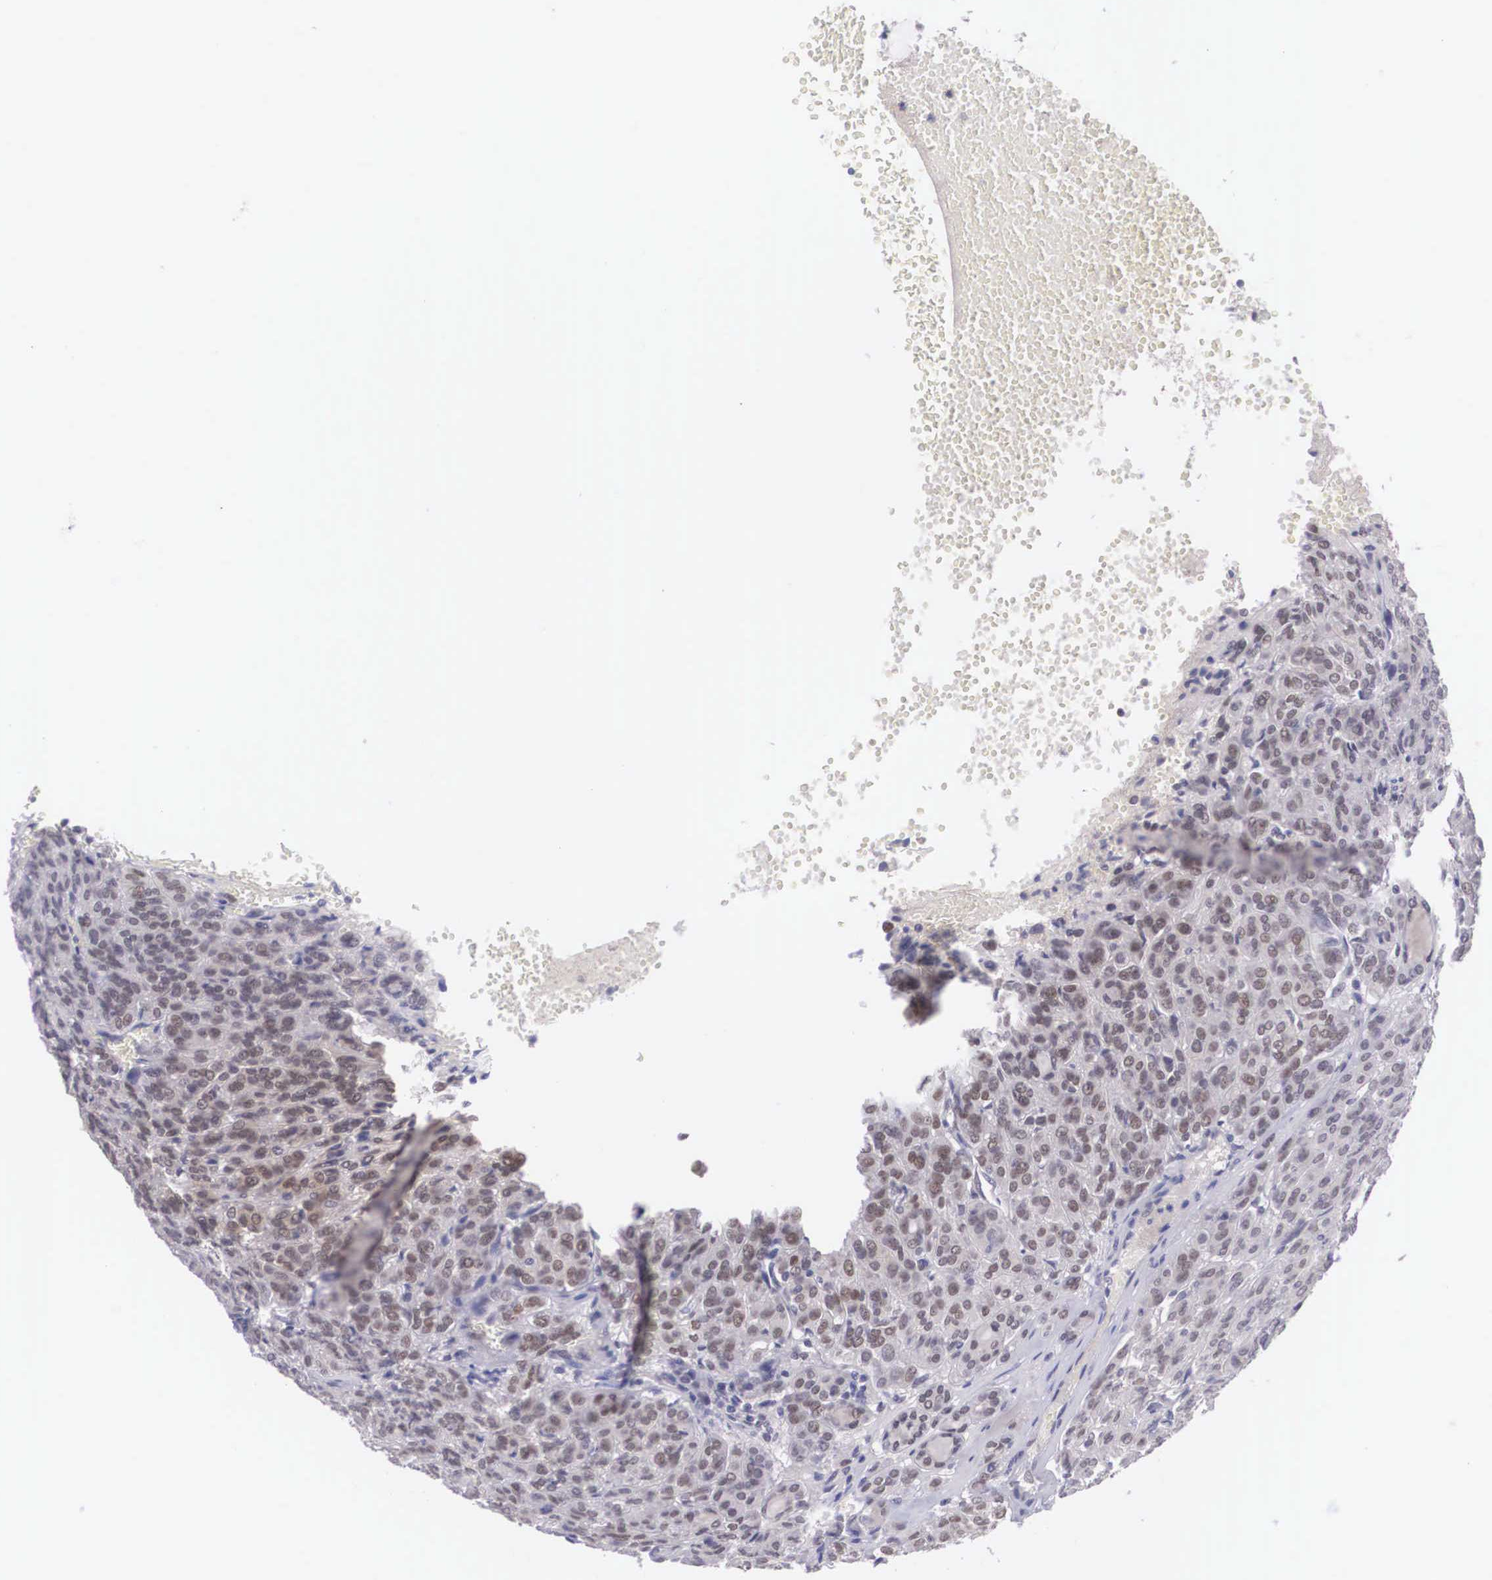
{"staining": {"intensity": "moderate", "quantity": ">75%", "location": "cytoplasmic/membranous,nuclear"}, "tissue": "thyroid cancer", "cell_type": "Tumor cells", "image_type": "cancer", "snomed": [{"axis": "morphology", "description": "Follicular adenoma carcinoma, NOS"}, {"axis": "topography", "description": "Thyroid gland"}], "caption": "Thyroid cancer (follicular adenoma carcinoma) was stained to show a protein in brown. There is medium levels of moderate cytoplasmic/membranous and nuclear positivity in approximately >75% of tumor cells.", "gene": "NINL", "patient": {"sex": "female", "age": 71}}